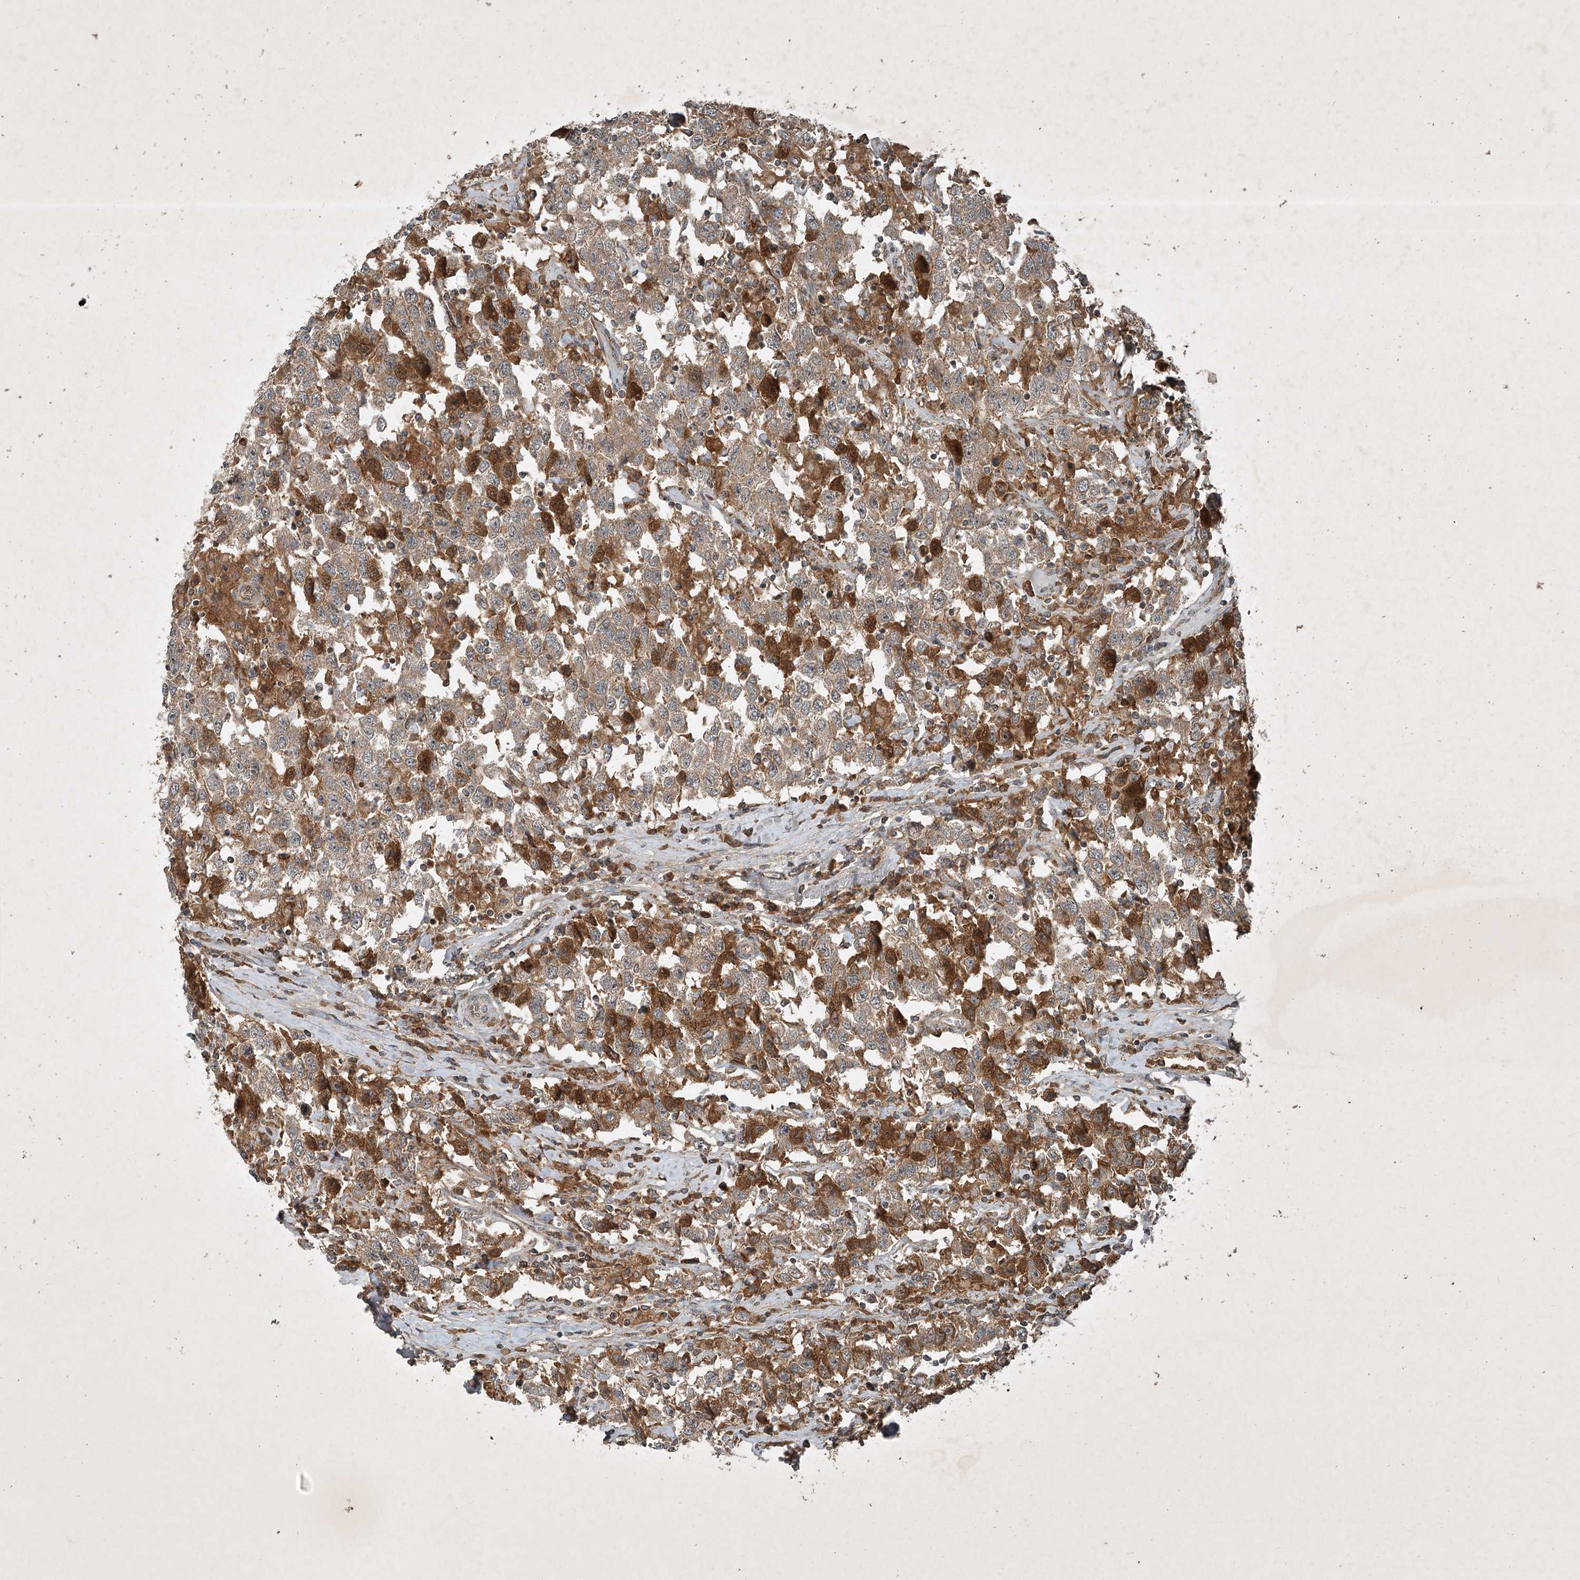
{"staining": {"intensity": "moderate", "quantity": ">75%", "location": "cytoplasmic/membranous"}, "tissue": "testis cancer", "cell_type": "Tumor cells", "image_type": "cancer", "snomed": [{"axis": "morphology", "description": "Seminoma, NOS"}, {"axis": "topography", "description": "Testis"}], "caption": "DAB immunohistochemical staining of human testis cancer (seminoma) demonstrates moderate cytoplasmic/membranous protein positivity in approximately >75% of tumor cells.", "gene": "UNC93A", "patient": {"sex": "male", "age": 41}}